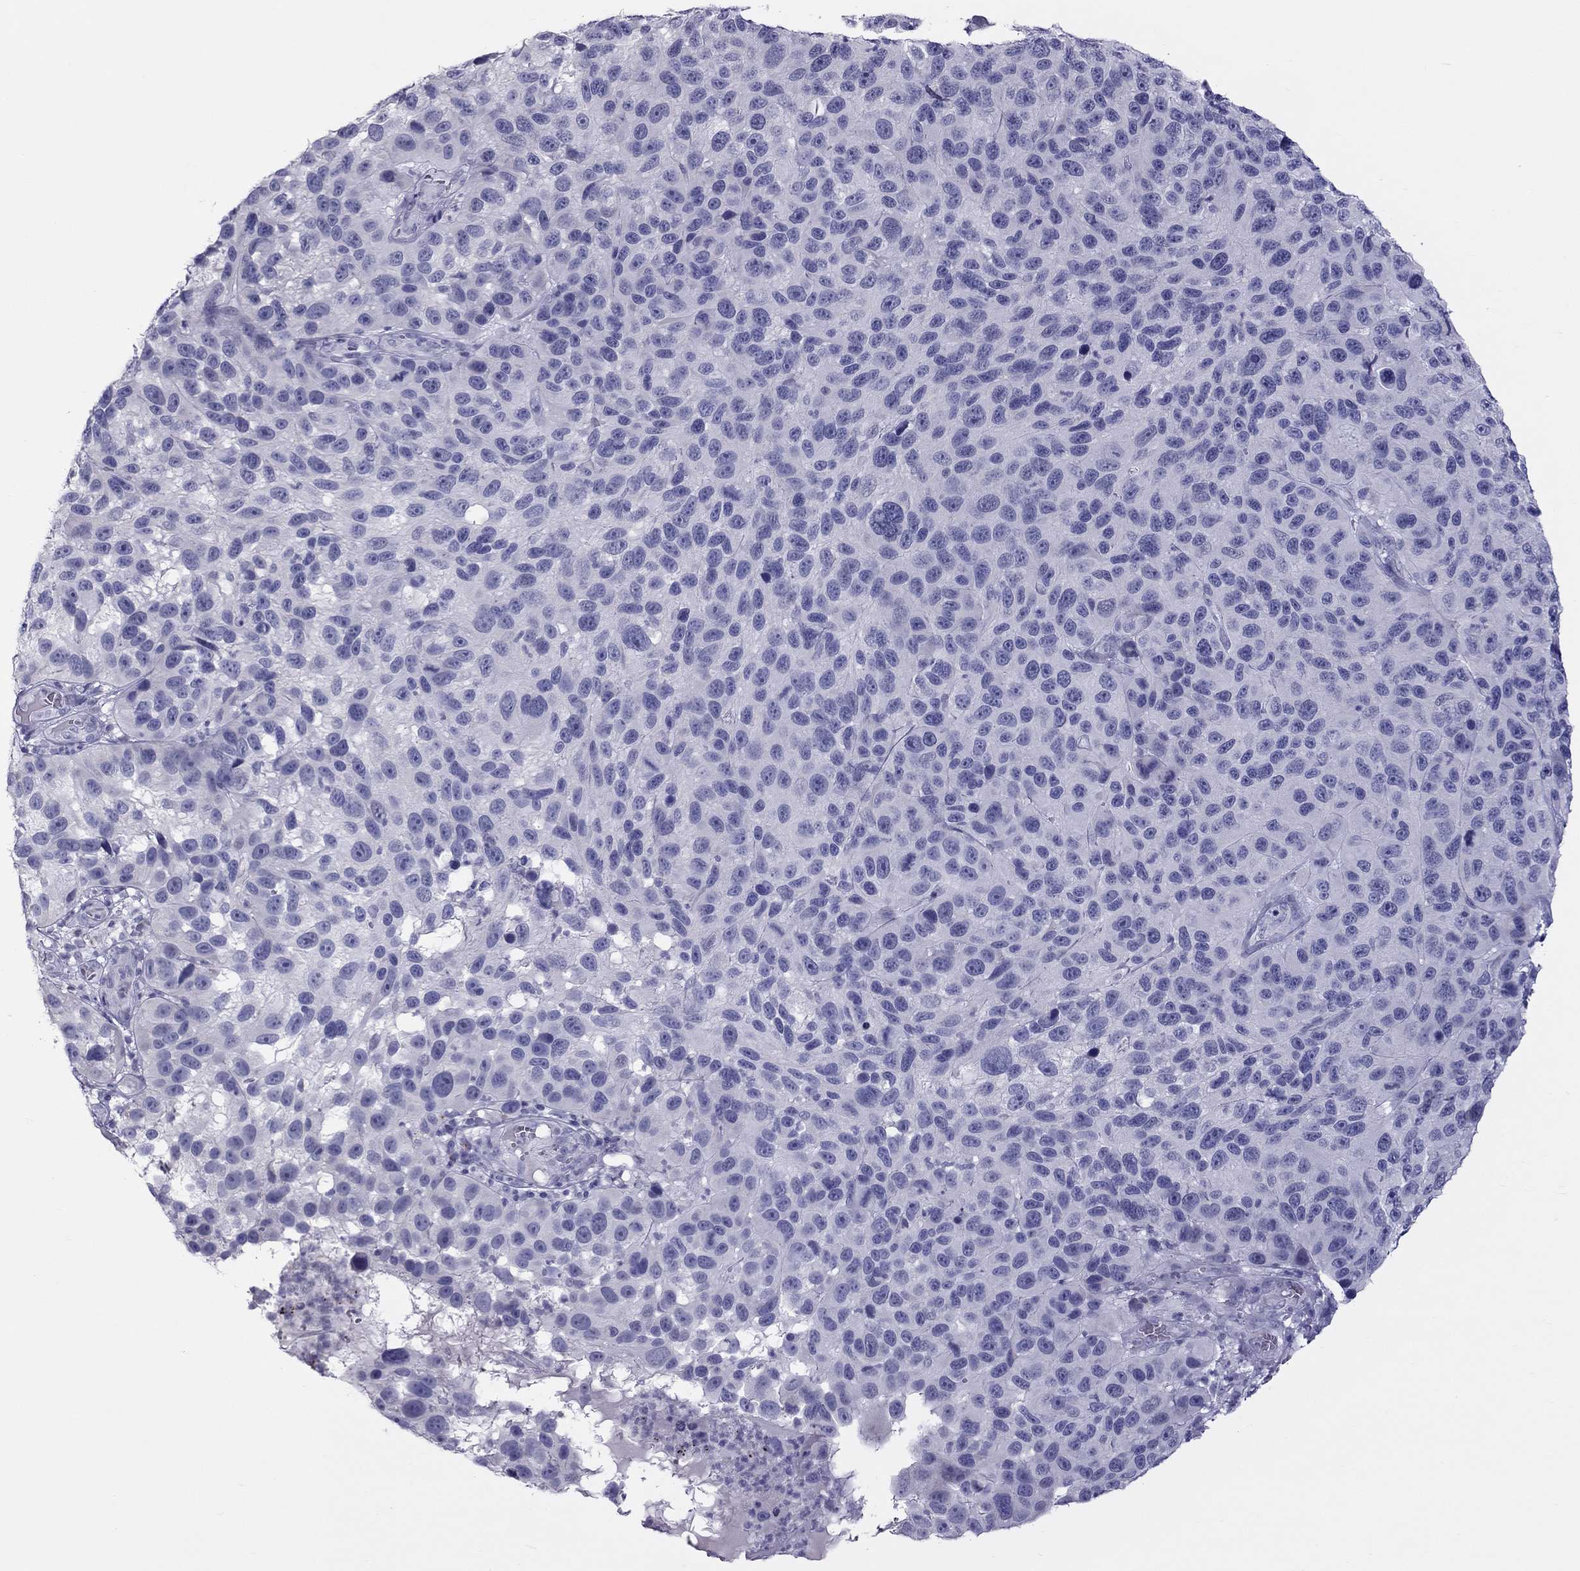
{"staining": {"intensity": "negative", "quantity": "none", "location": "none"}, "tissue": "melanoma", "cell_type": "Tumor cells", "image_type": "cancer", "snomed": [{"axis": "morphology", "description": "Malignant melanoma, NOS"}, {"axis": "topography", "description": "Skin"}], "caption": "Immunohistochemistry of malignant melanoma shows no positivity in tumor cells.", "gene": "TEX14", "patient": {"sex": "male", "age": 53}}